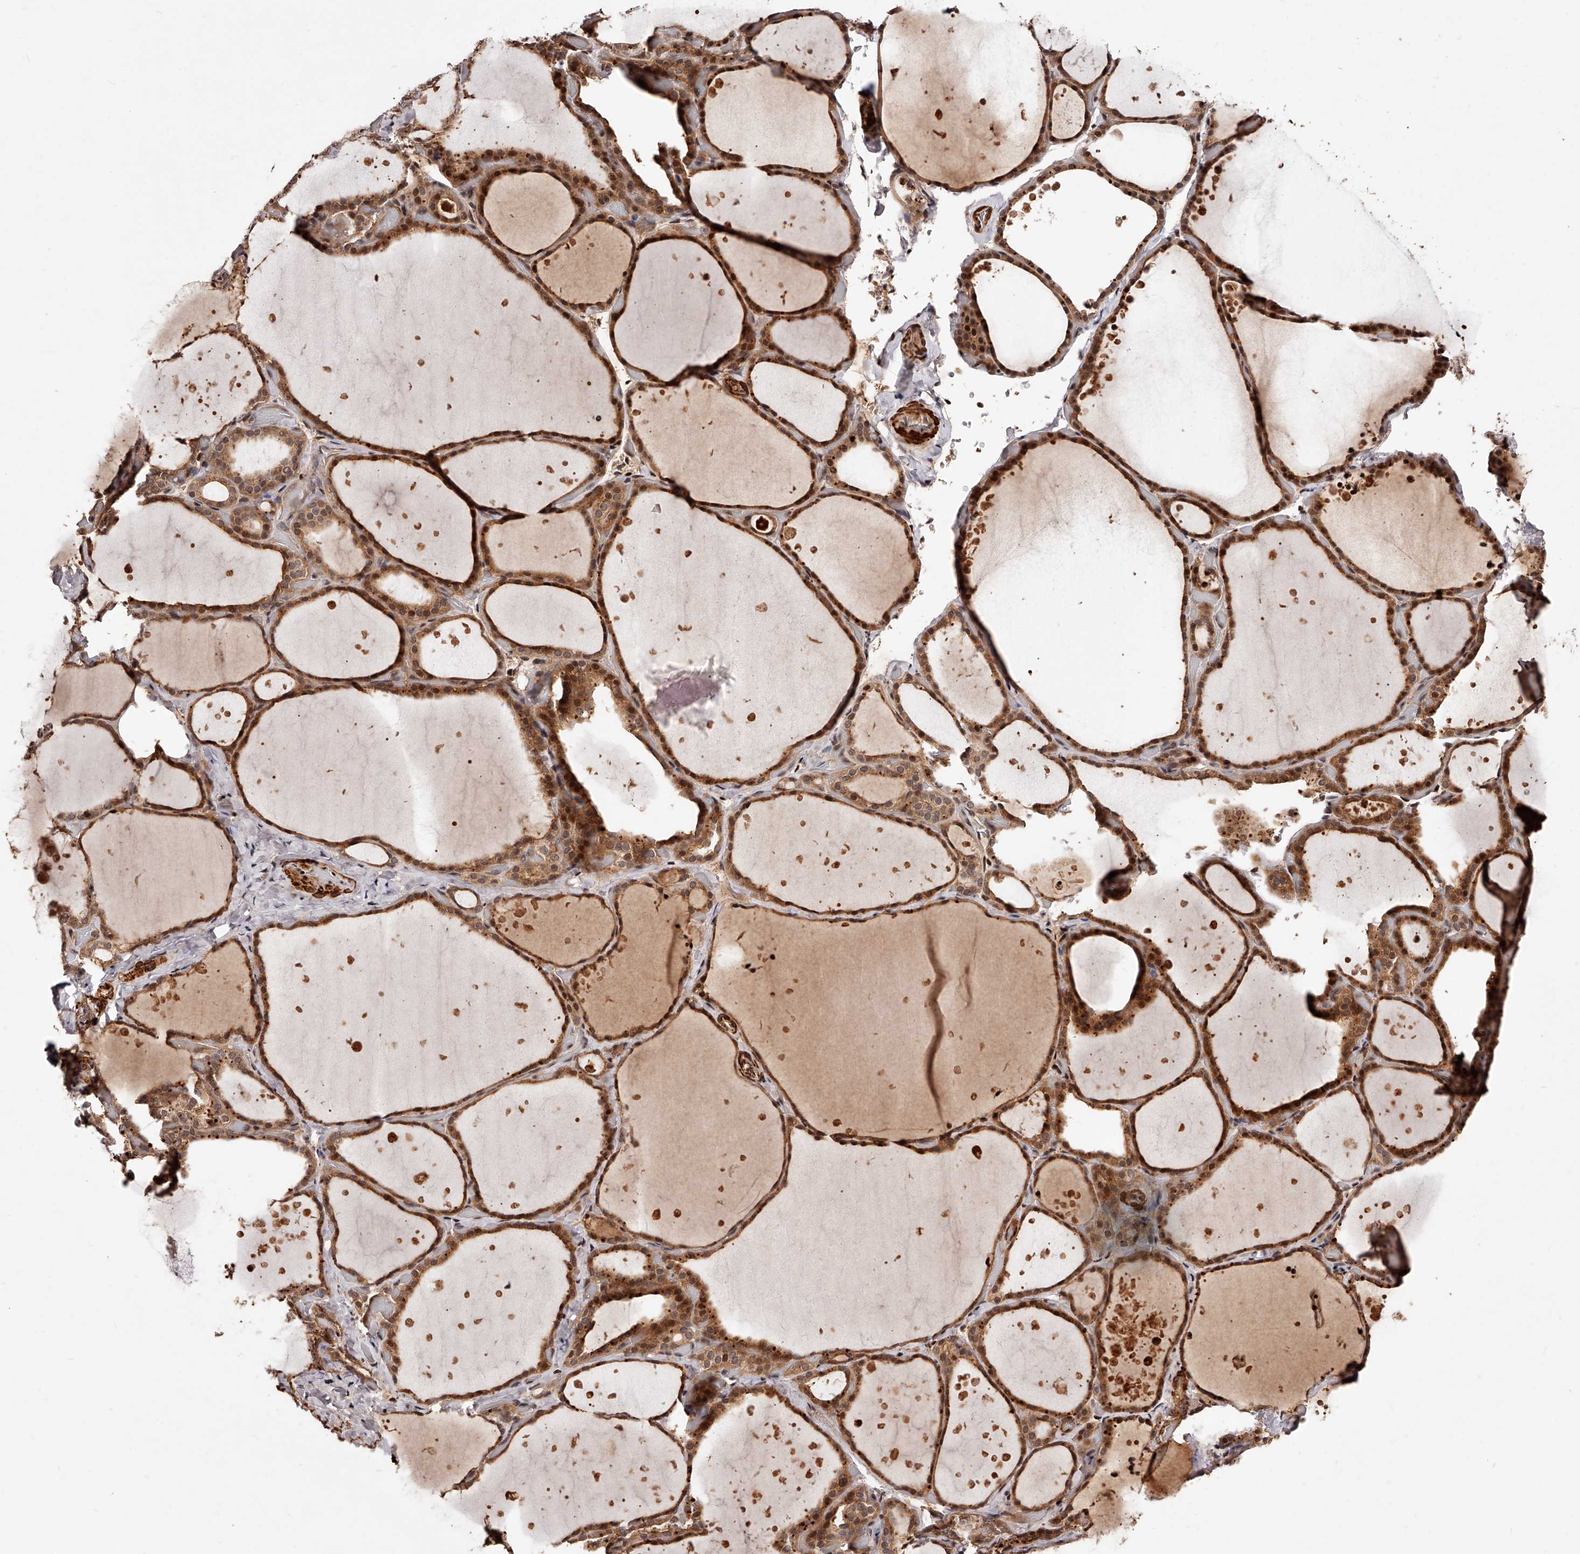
{"staining": {"intensity": "moderate", "quantity": ">75%", "location": "cytoplasmic/membranous,nuclear"}, "tissue": "thyroid gland", "cell_type": "Glandular cells", "image_type": "normal", "snomed": [{"axis": "morphology", "description": "Normal tissue, NOS"}, {"axis": "topography", "description": "Thyroid gland"}], "caption": "DAB immunohistochemical staining of normal human thyroid gland demonstrates moderate cytoplasmic/membranous,nuclear protein positivity in about >75% of glandular cells.", "gene": "CUL7", "patient": {"sex": "female", "age": 44}}